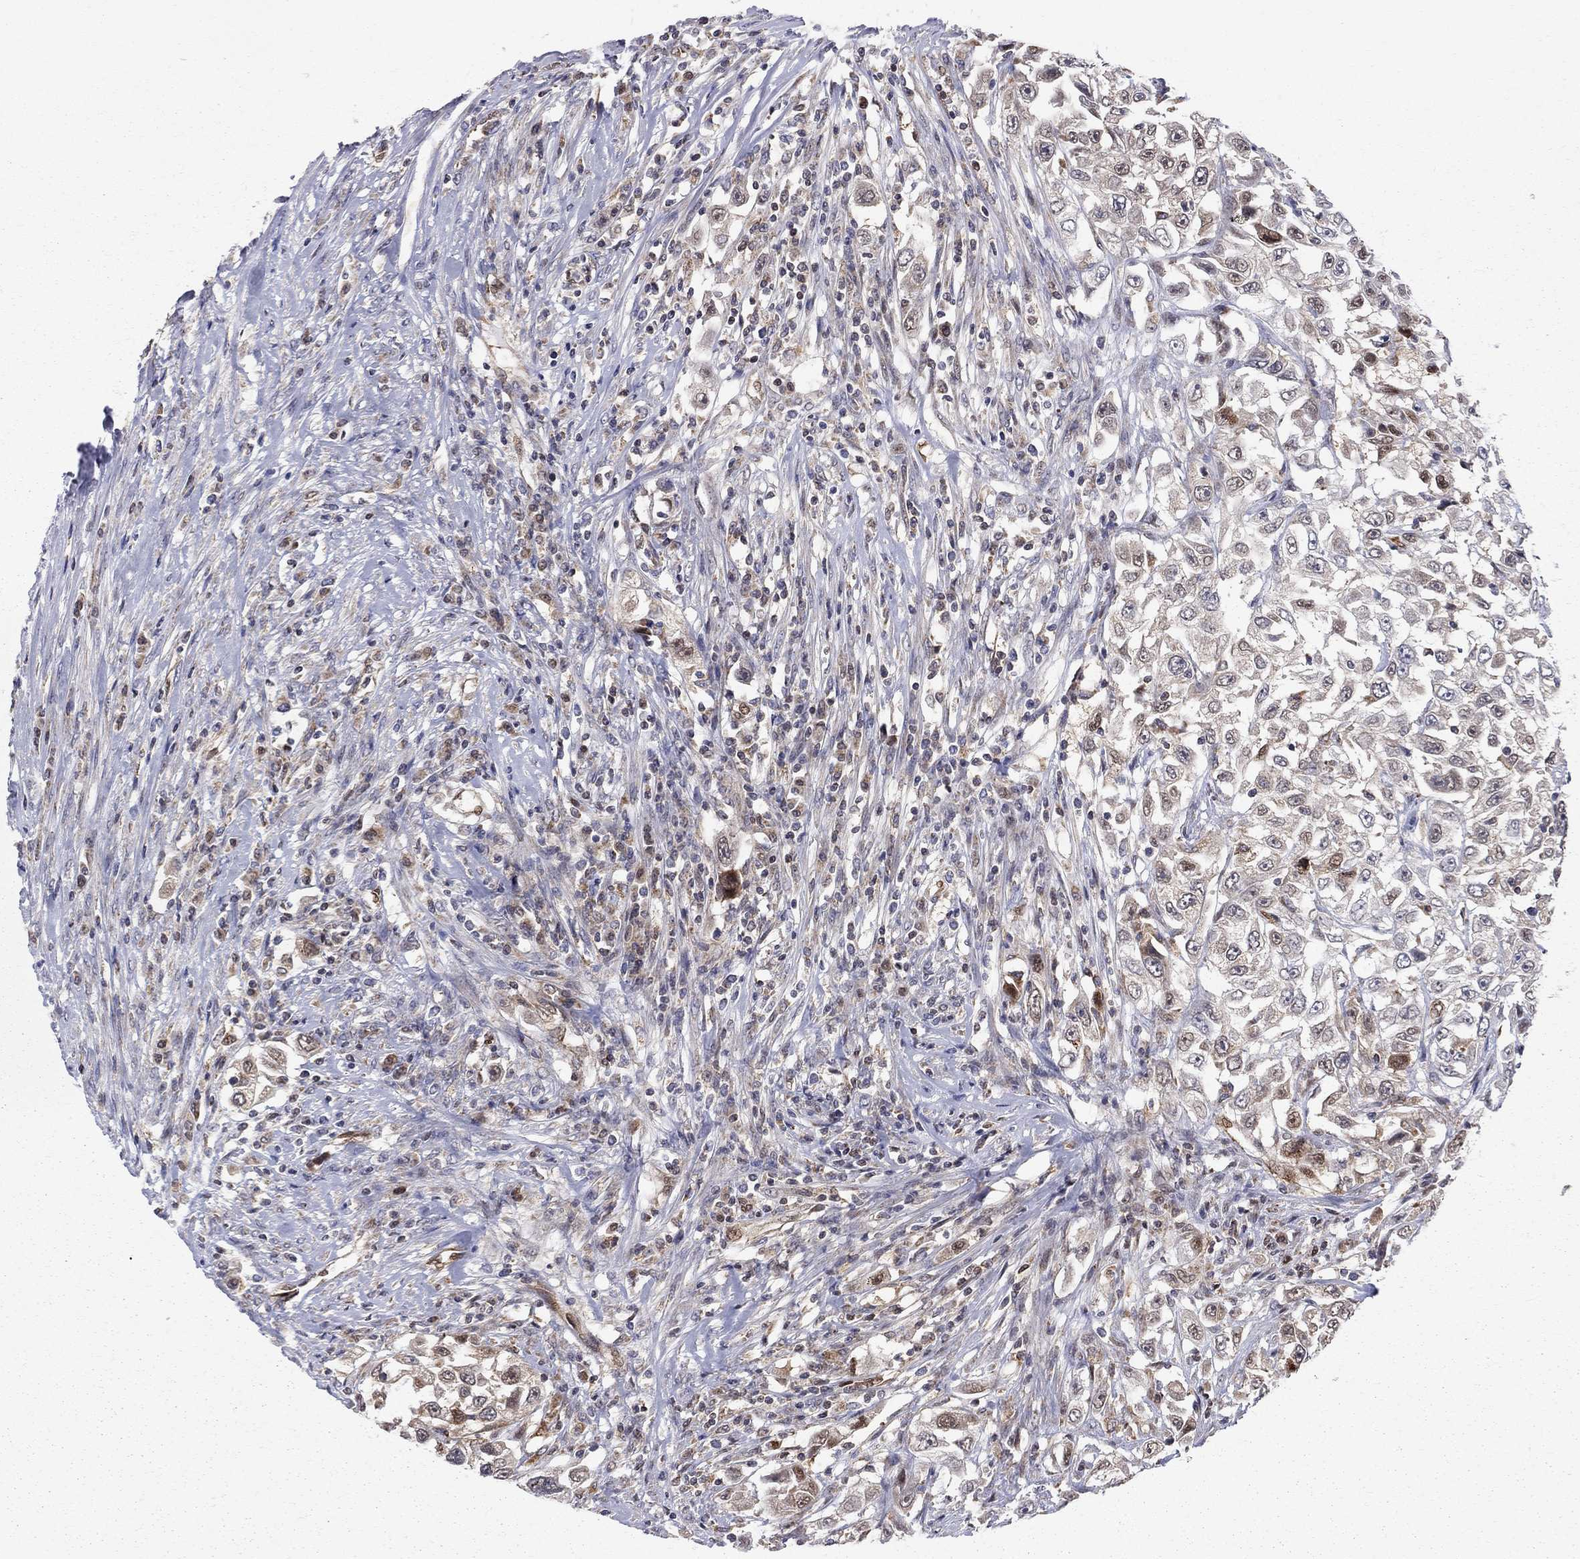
{"staining": {"intensity": "strong", "quantity": "<25%", "location": "nuclear"}, "tissue": "urothelial cancer", "cell_type": "Tumor cells", "image_type": "cancer", "snomed": [{"axis": "morphology", "description": "Urothelial carcinoma, High grade"}, {"axis": "topography", "description": "Urinary bladder"}], "caption": "The immunohistochemical stain shows strong nuclear staining in tumor cells of high-grade urothelial carcinoma tissue.", "gene": "ELOB", "patient": {"sex": "female", "age": 56}}